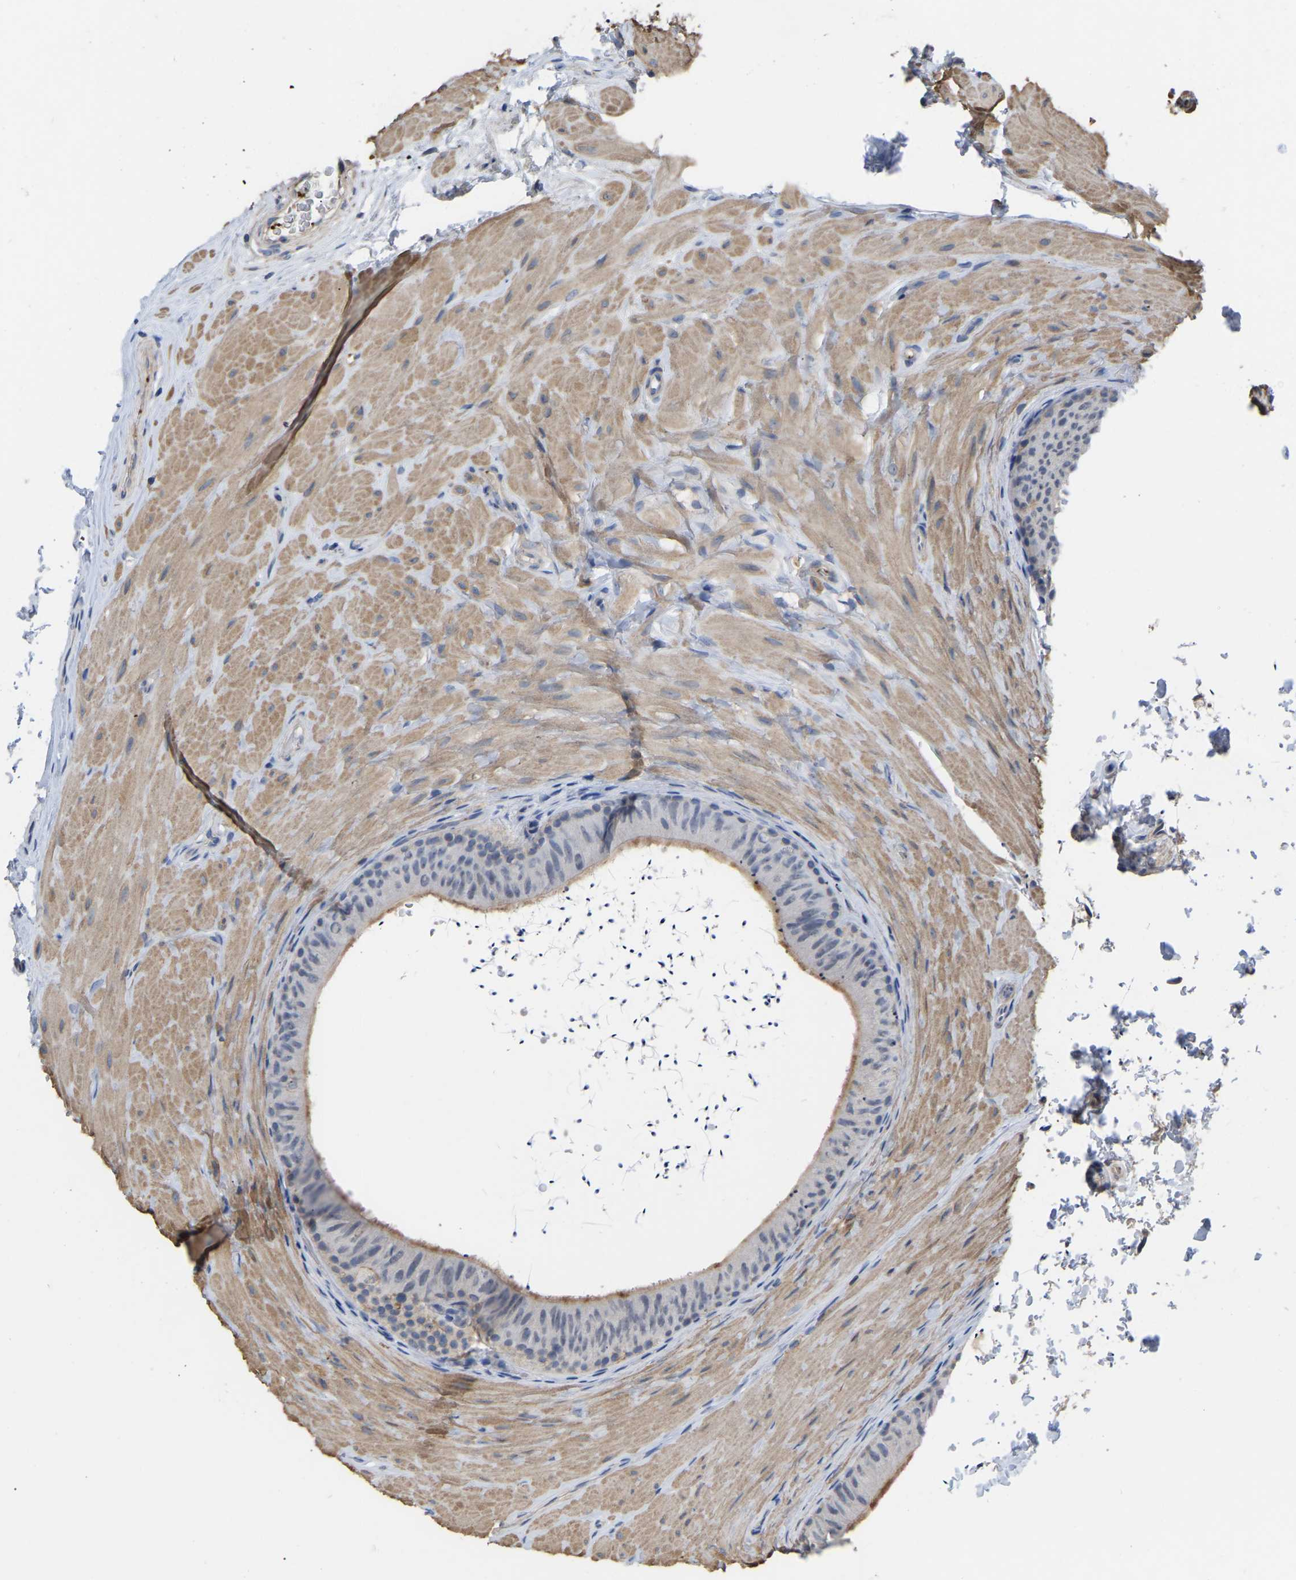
{"staining": {"intensity": "moderate", "quantity": "<25%", "location": "cytoplasmic/membranous"}, "tissue": "epididymis", "cell_type": "Glandular cells", "image_type": "normal", "snomed": [{"axis": "morphology", "description": "Normal tissue, NOS"}, {"axis": "topography", "description": "Epididymis"}], "caption": "DAB (3,3'-diaminobenzidine) immunohistochemical staining of benign epididymis displays moderate cytoplasmic/membranous protein positivity in about <25% of glandular cells. (Stains: DAB in brown, nuclei in blue, Microscopy: brightfield microscopy at high magnification).", "gene": "ZNF449", "patient": {"sex": "male", "age": 34}}